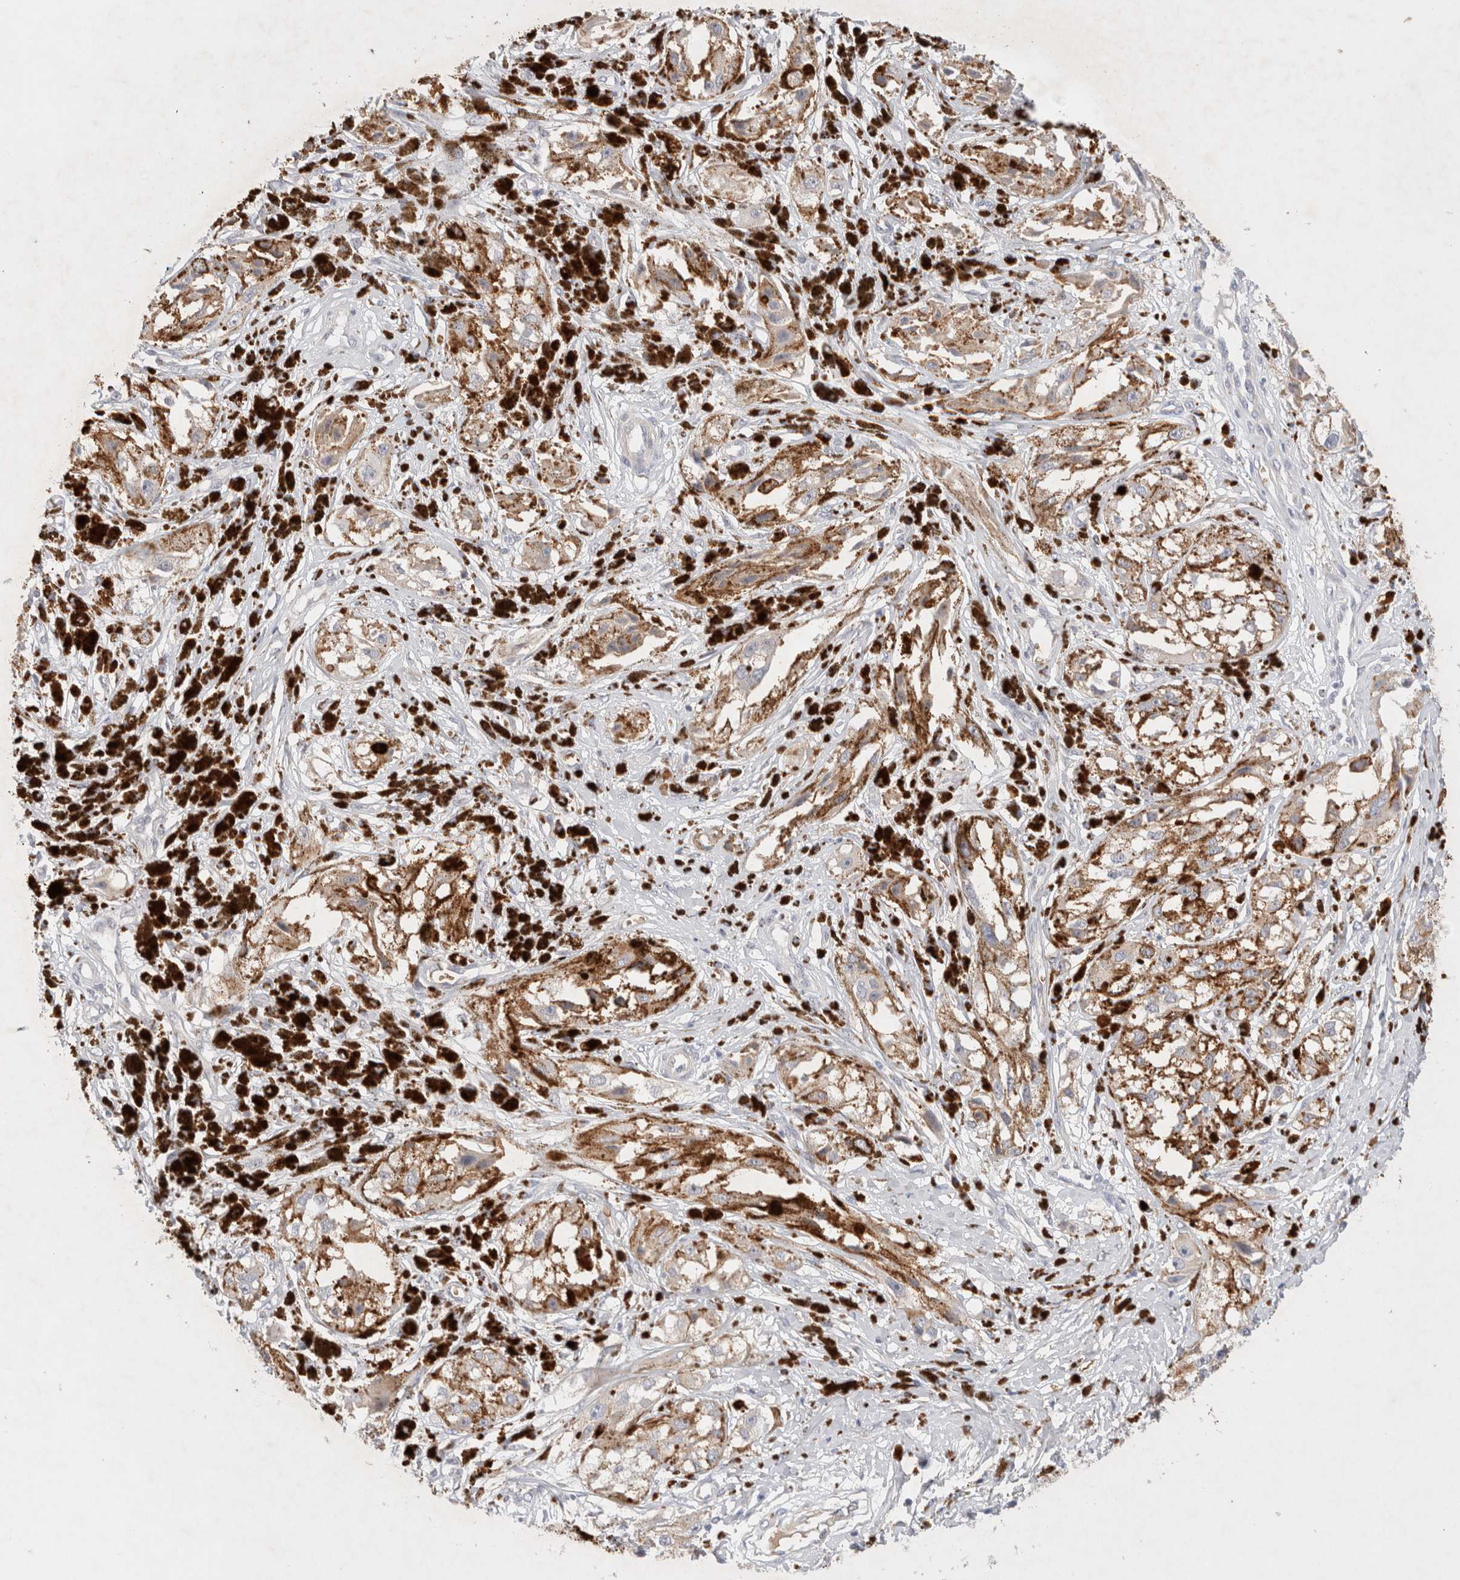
{"staining": {"intensity": "weak", "quantity": ">75%", "location": "cytoplasmic/membranous"}, "tissue": "melanoma", "cell_type": "Tumor cells", "image_type": "cancer", "snomed": [{"axis": "morphology", "description": "Malignant melanoma, NOS"}, {"axis": "topography", "description": "Skin"}], "caption": "Protein expression by immunohistochemistry (IHC) reveals weak cytoplasmic/membranous expression in approximately >75% of tumor cells in melanoma.", "gene": "MST1", "patient": {"sex": "male", "age": 88}}